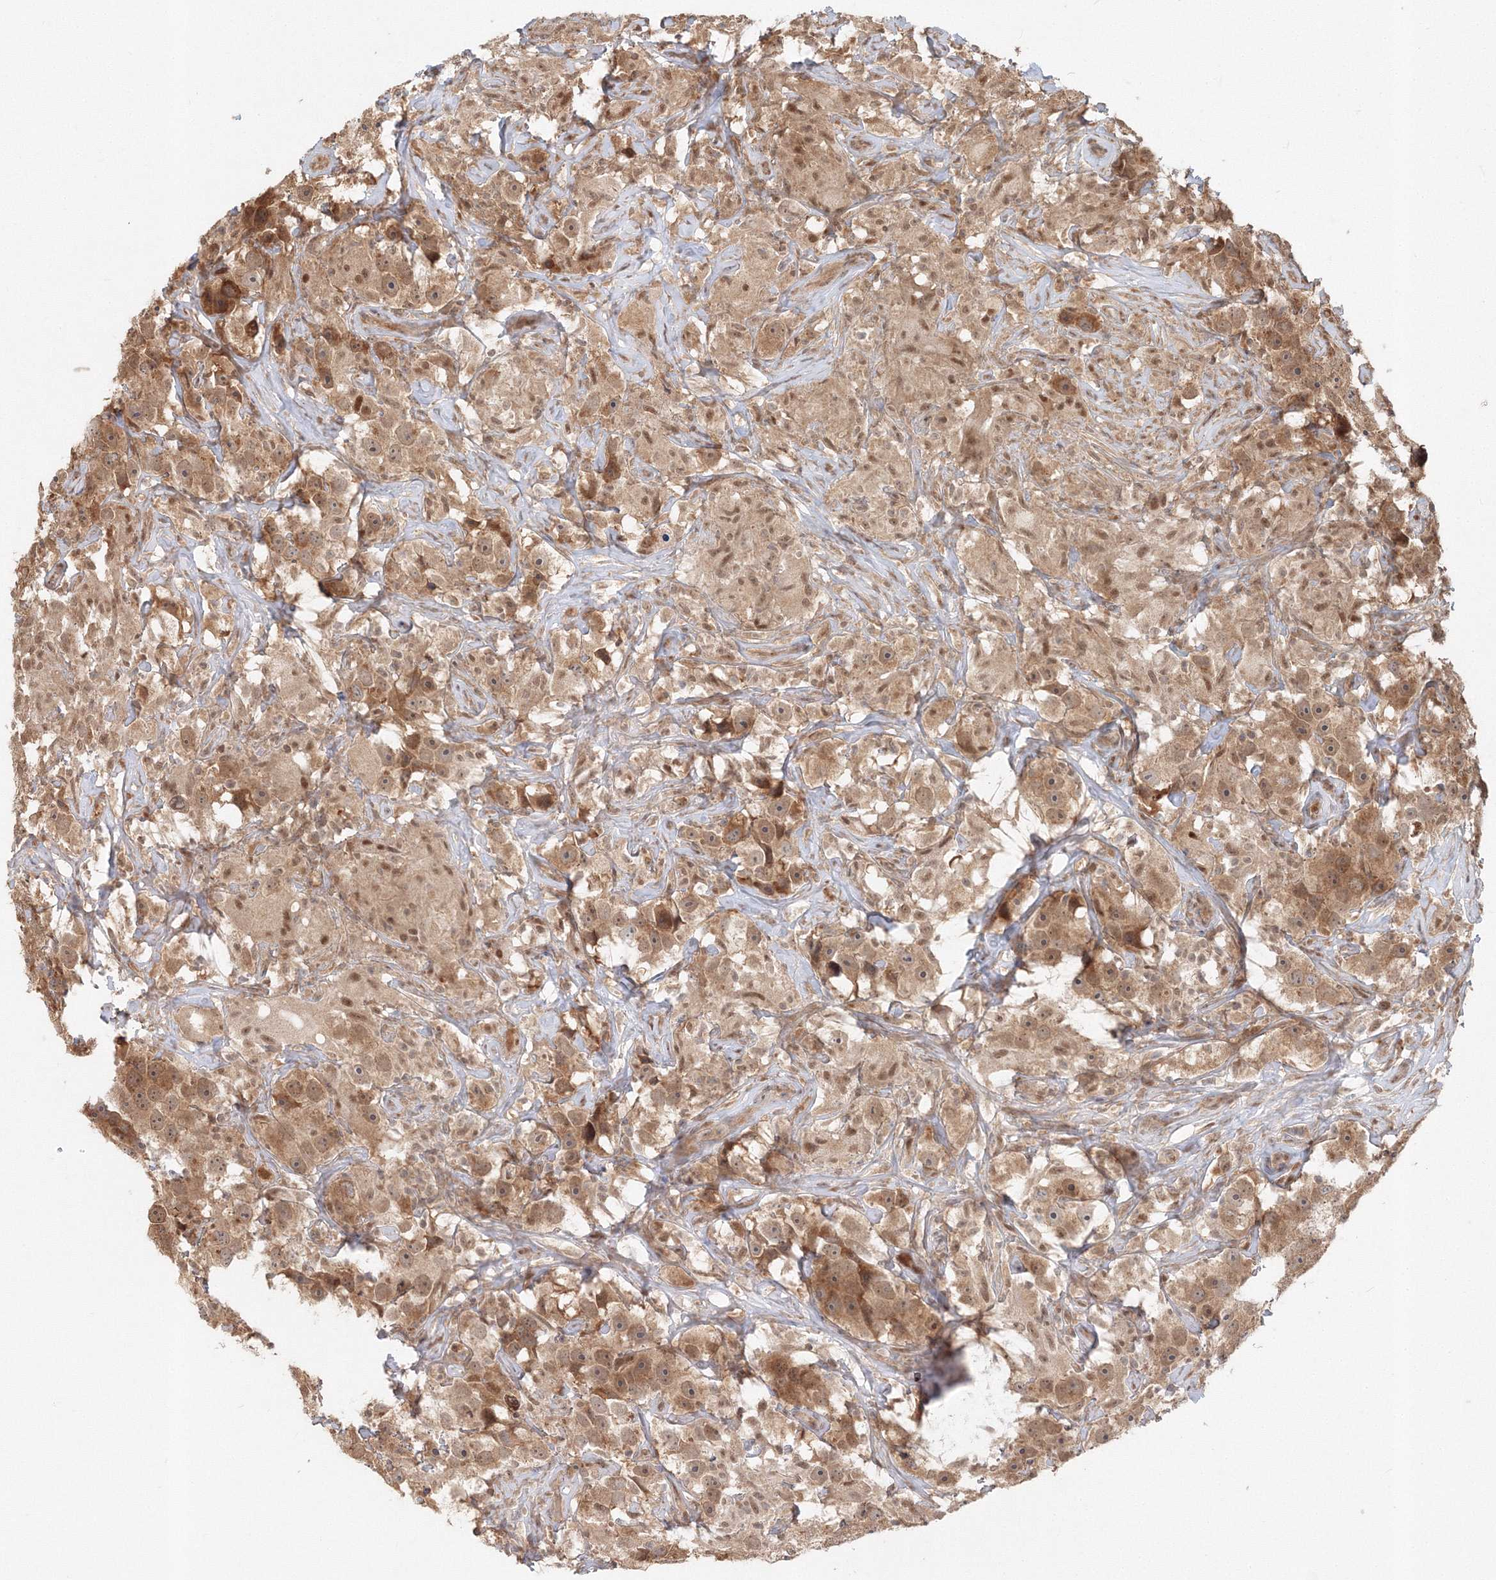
{"staining": {"intensity": "moderate", "quantity": ">75%", "location": "cytoplasmic/membranous"}, "tissue": "testis cancer", "cell_type": "Tumor cells", "image_type": "cancer", "snomed": [{"axis": "morphology", "description": "Seminoma, NOS"}, {"axis": "topography", "description": "Testis"}], "caption": "A histopathology image showing moderate cytoplasmic/membranous positivity in approximately >75% of tumor cells in testis cancer, as visualized by brown immunohistochemical staining.", "gene": "PSMD6", "patient": {"sex": "male", "age": 49}}